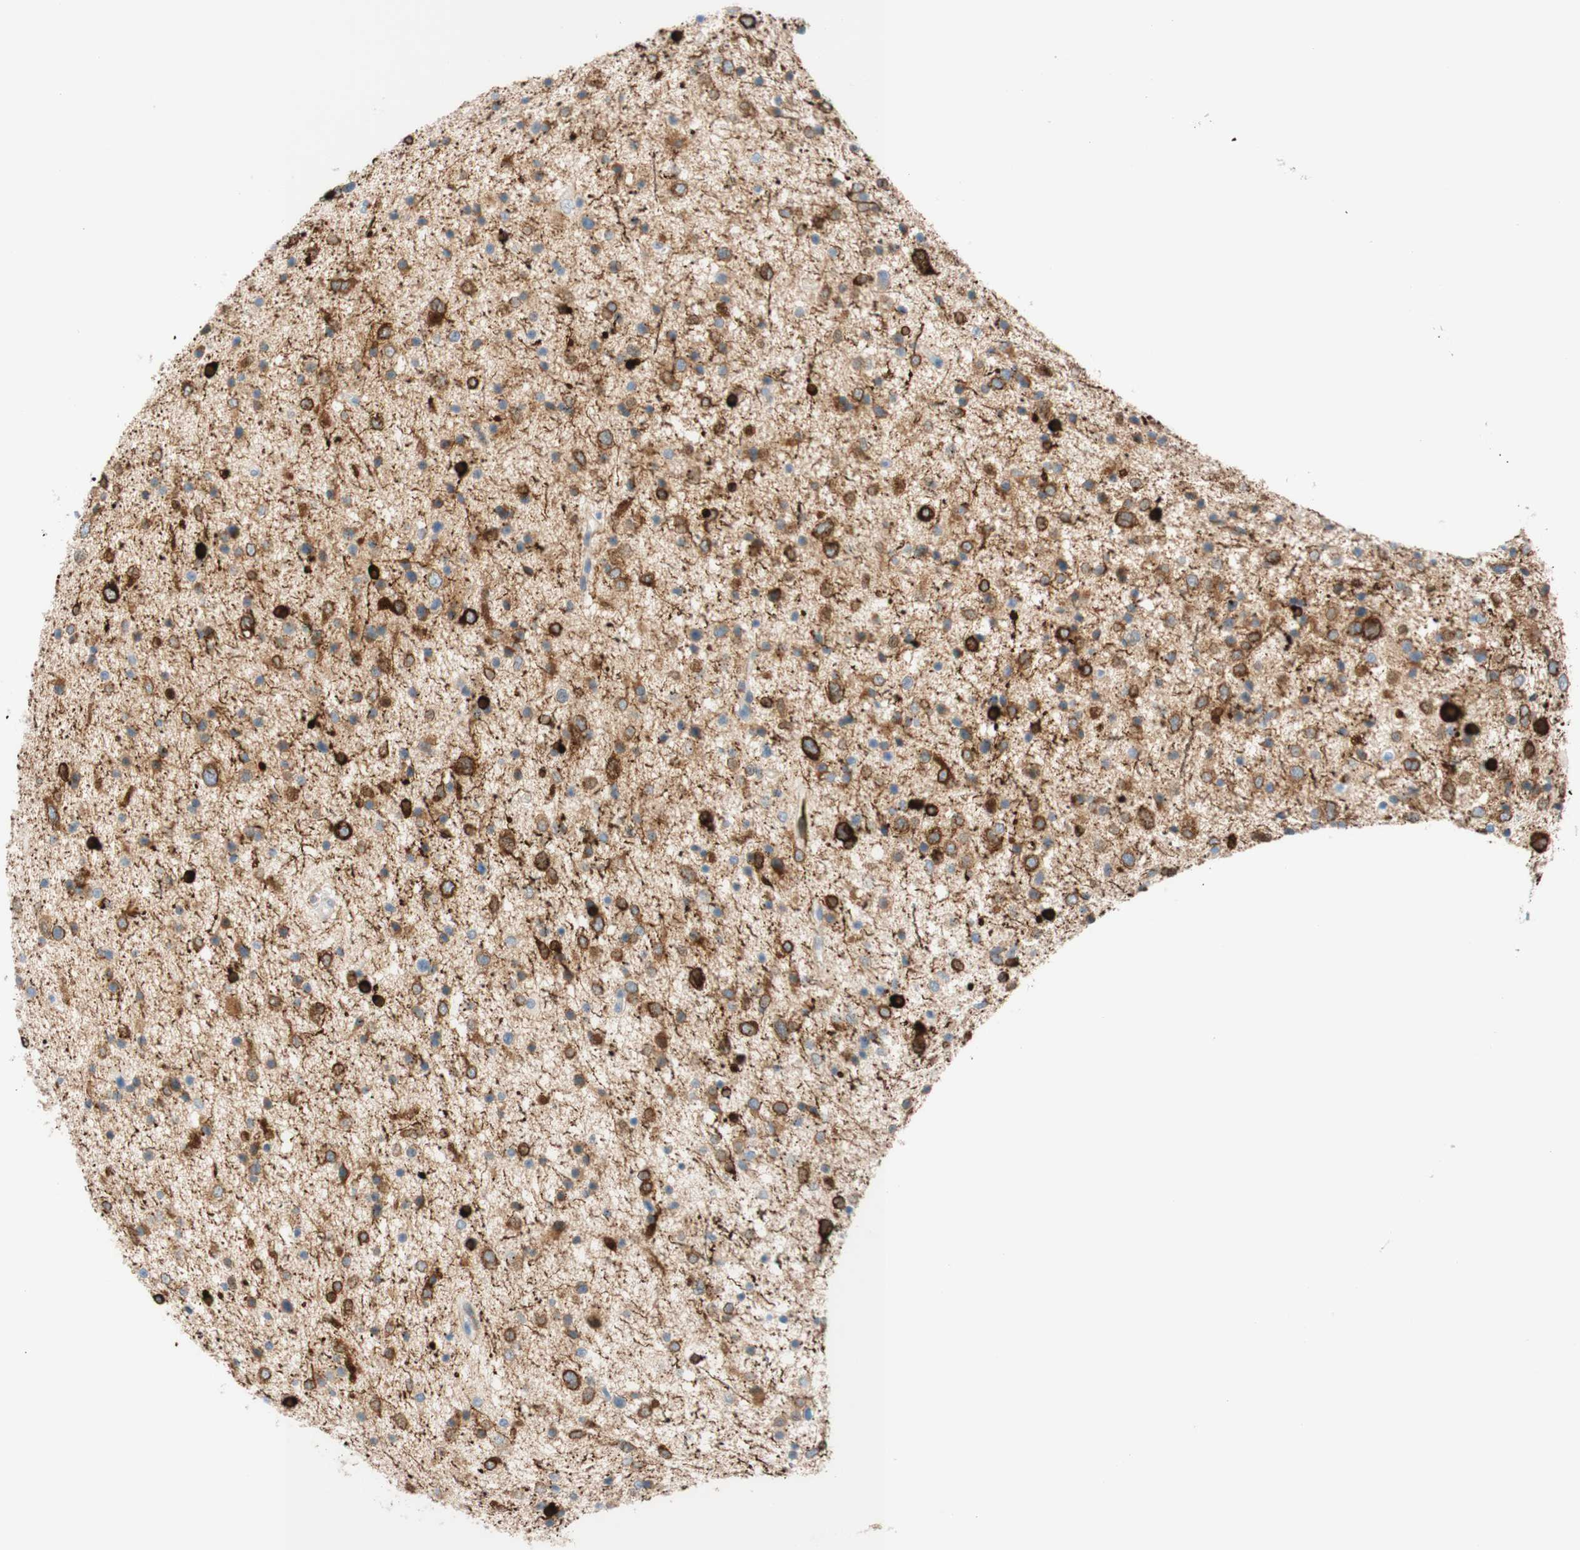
{"staining": {"intensity": "strong", "quantity": "<25%", "location": "cytoplasmic/membranous,nuclear"}, "tissue": "glioma", "cell_type": "Tumor cells", "image_type": "cancer", "snomed": [{"axis": "morphology", "description": "Glioma, malignant, Low grade"}, {"axis": "topography", "description": "Brain"}], "caption": "Glioma tissue demonstrates strong cytoplasmic/membranous and nuclear positivity in approximately <25% of tumor cells, visualized by immunohistochemistry.", "gene": "STMN1", "patient": {"sex": "female", "age": 37}}